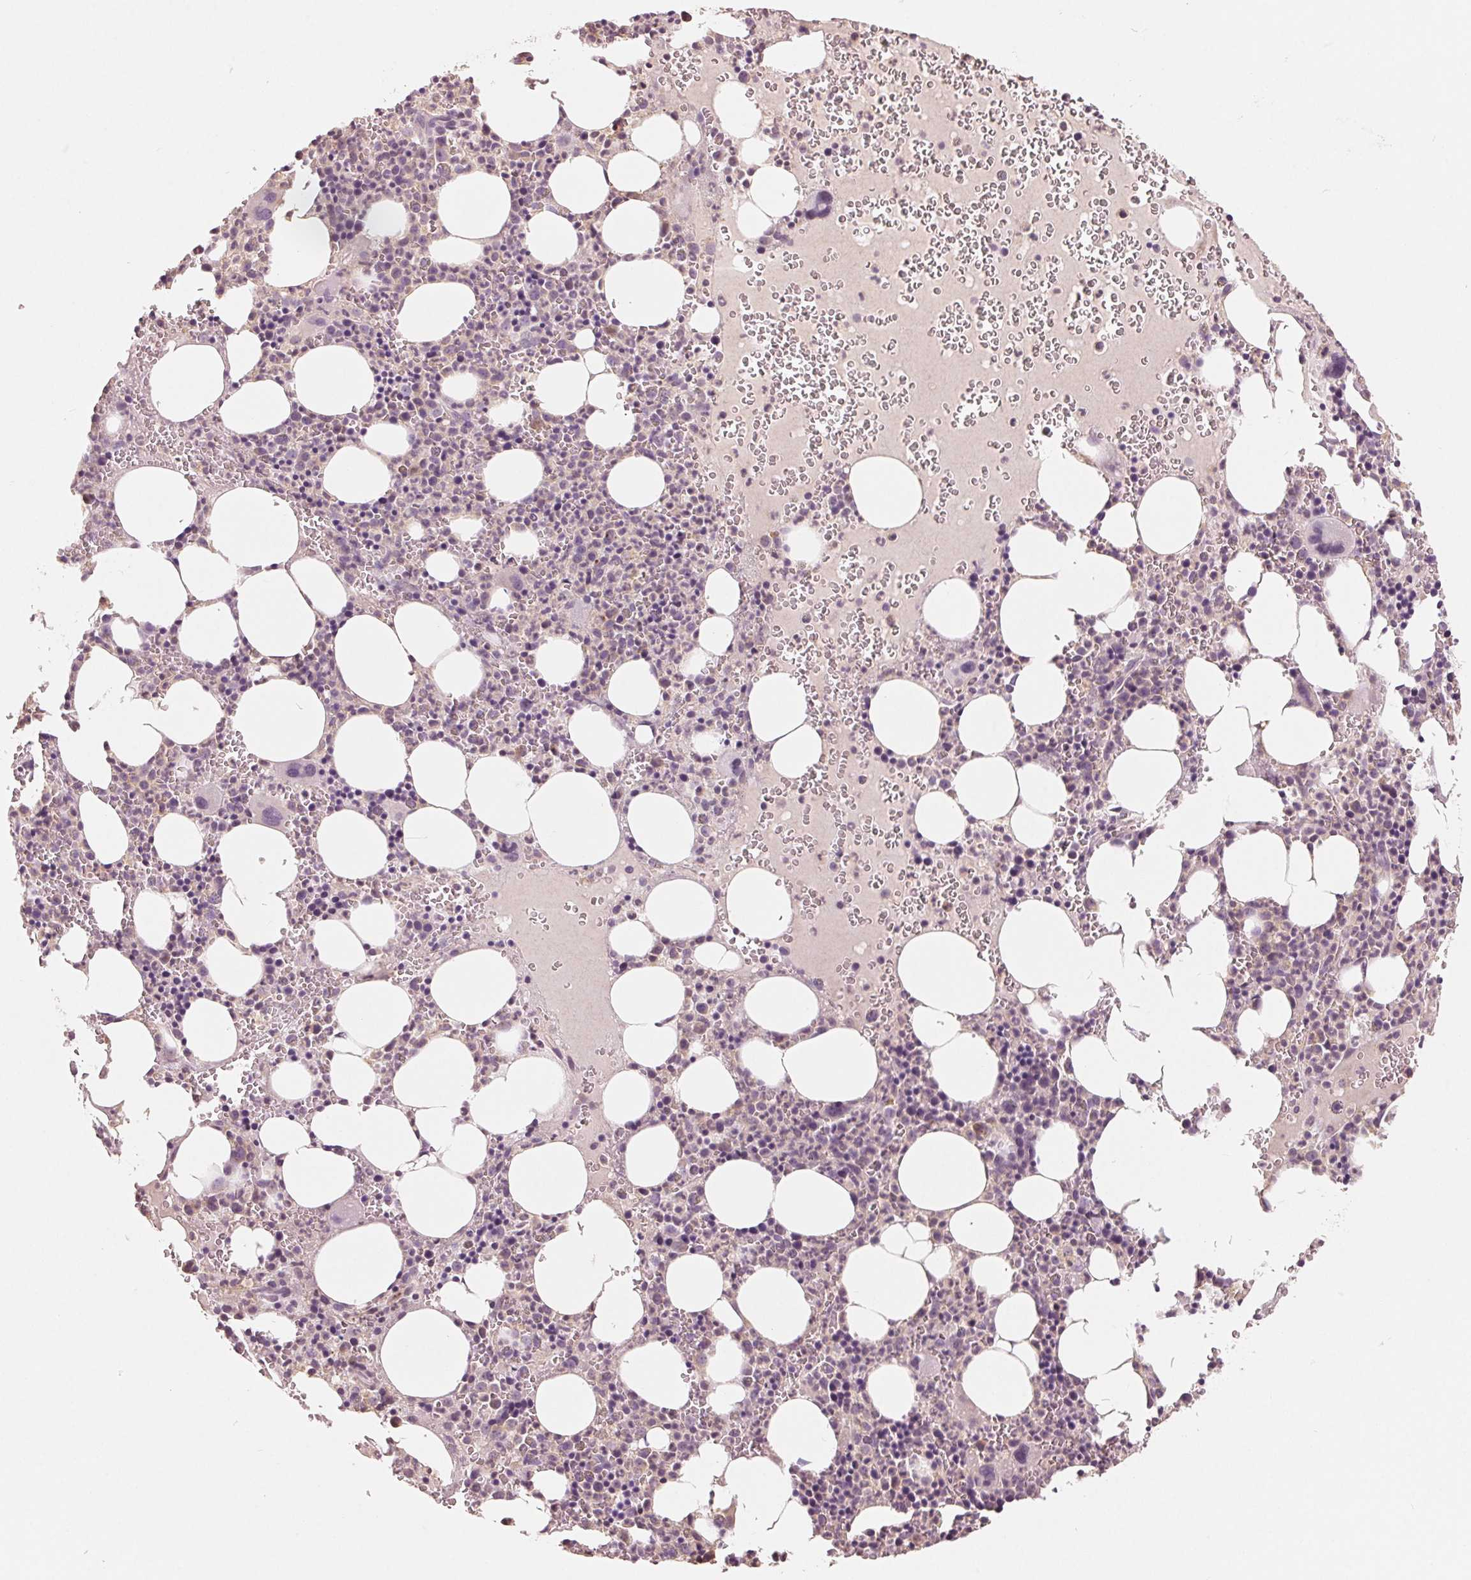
{"staining": {"intensity": "negative", "quantity": "none", "location": "none"}, "tissue": "bone marrow", "cell_type": "Hematopoietic cells", "image_type": "normal", "snomed": [{"axis": "morphology", "description": "Normal tissue, NOS"}, {"axis": "topography", "description": "Bone marrow"}], "caption": "DAB (3,3'-diaminobenzidine) immunohistochemical staining of benign human bone marrow reveals no significant expression in hematopoietic cells. (IHC, brightfield microscopy, high magnification).", "gene": "AQP8", "patient": {"sex": "male", "age": 63}}